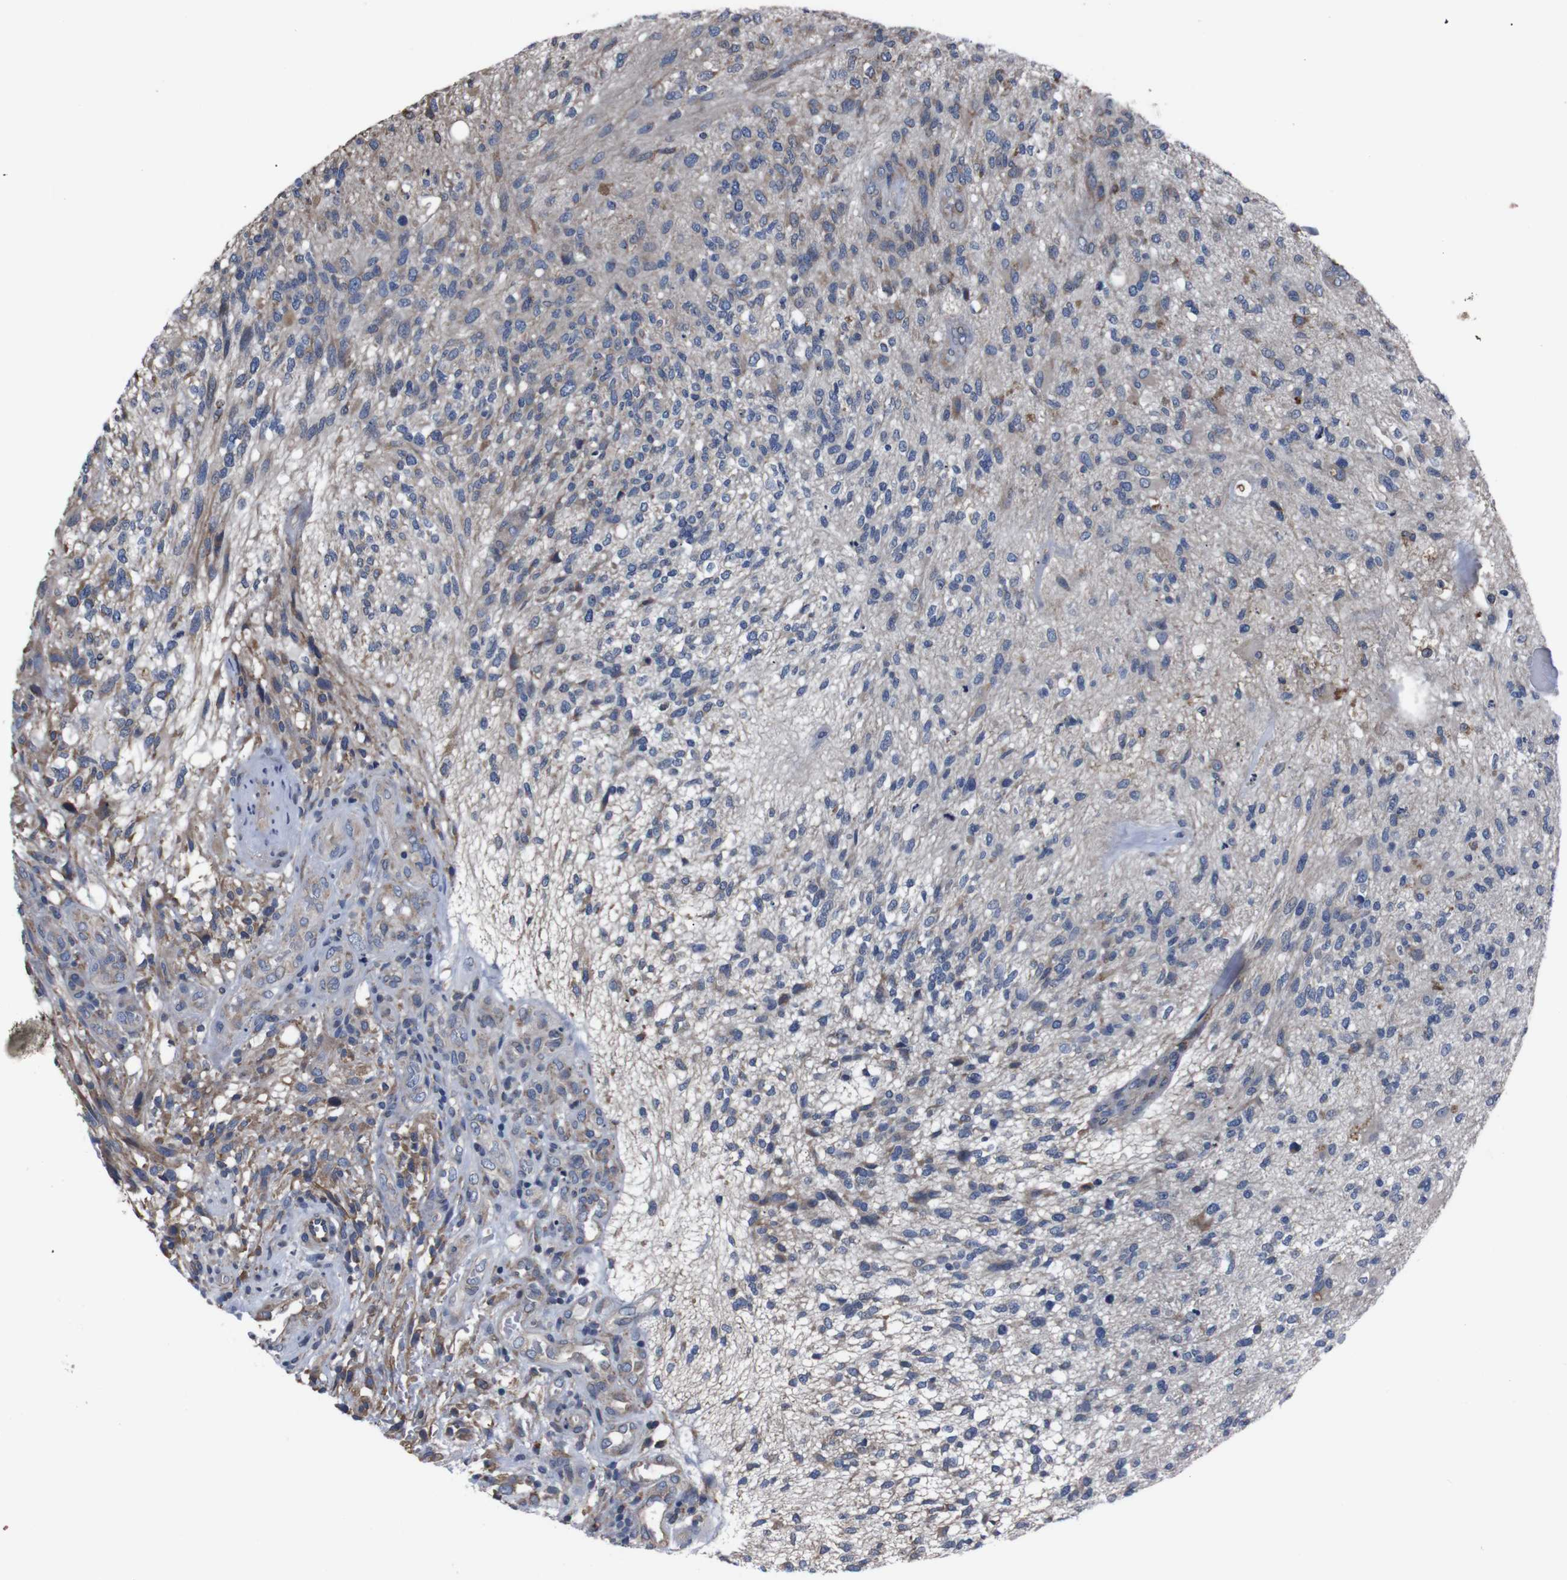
{"staining": {"intensity": "moderate", "quantity": "25%-75%", "location": "cytoplasmic/membranous"}, "tissue": "glioma", "cell_type": "Tumor cells", "image_type": "cancer", "snomed": [{"axis": "morphology", "description": "Normal tissue, NOS"}, {"axis": "morphology", "description": "Glioma, malignant, High grade"}, {"axis": "topography", "description": "Cerebral cortex"}], "caption": "Protein staining by immunohistochemistry (IHC) exhibits moderate cytoplasmic/membranous expression in about 25%-75% of tumor cells in malignant glioma (high-grade).", "gene": "SIGMAR1", "patient": {"sex": "male", "age": 75}}